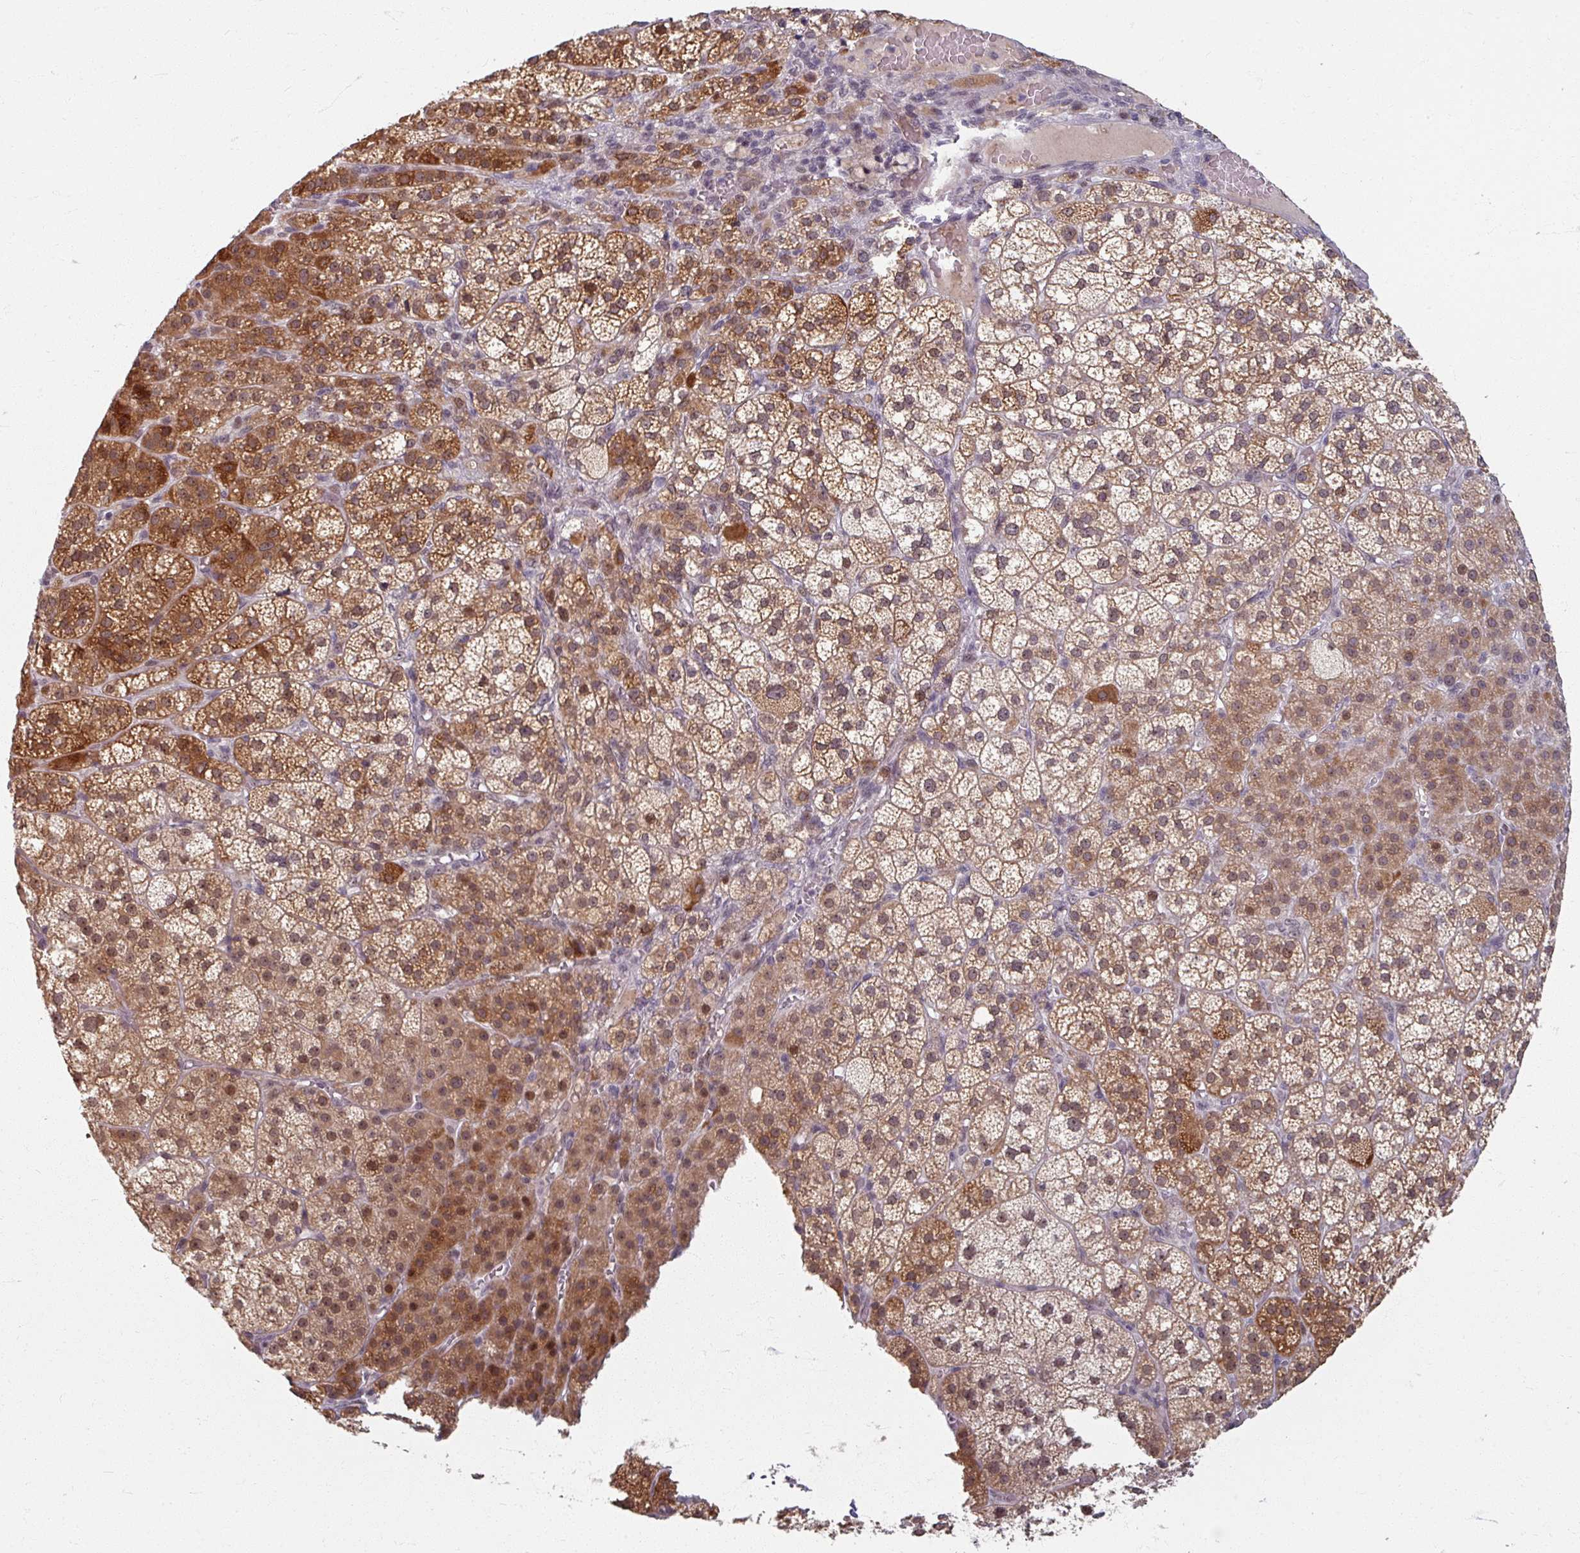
{"staining": {"intensity": "moderate", "quantity": ">75%", "location": "cytoplasmic/membranous,nuclear"}, "tissue": "adrenal gland", "cell_type": "Glandular cells", "image_type": "normal", "snomed": [{"axis": "morphology", "description": "Normal tissue, NOS"}, {"axis": "topography", "description": "Adrenal gland"}], "caption": "This is an image of IHC staining of normal adrenal gland, which shows moderate staining in the cytoplasmic/membranous,nuclear of glandular cells.", "gene": "KLC3", "patient": {"sex": "female", "age": 60}}